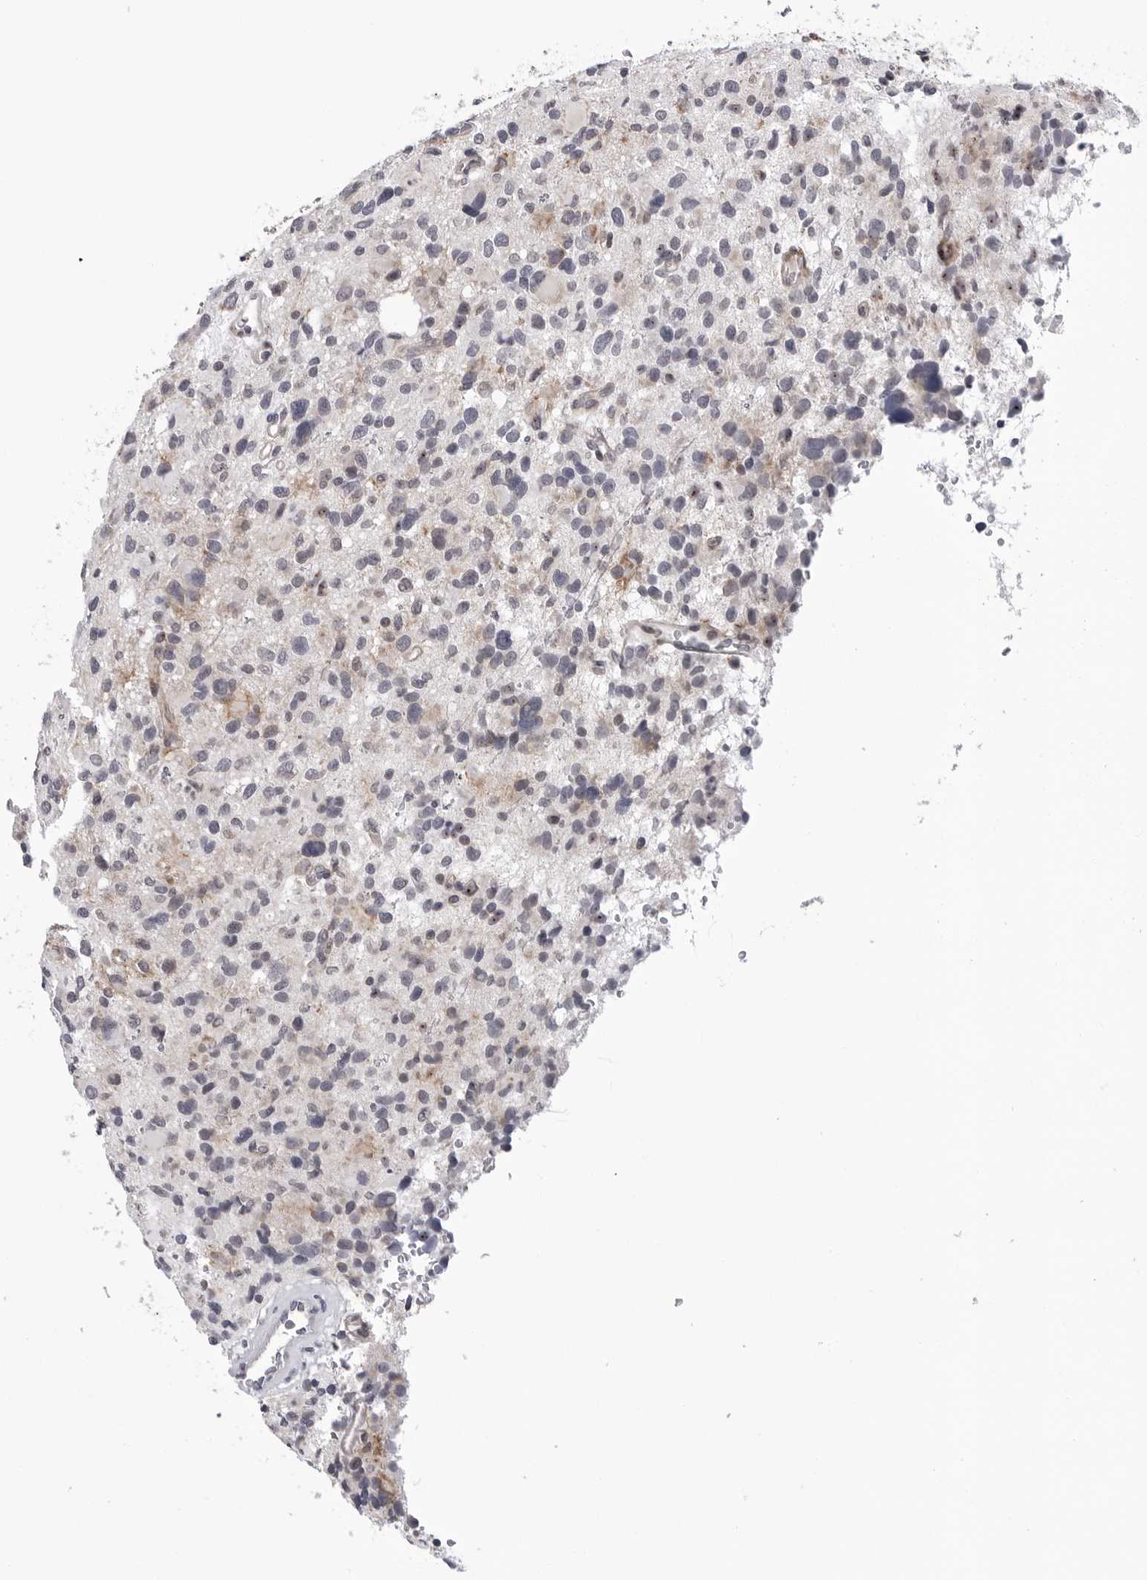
{"staining": {"intensity": "weak", "quantity": "<25%", "location": "cytoplasmic/membranous"}, "tissue": "glioma", "cell_type": "Tumor cells", "image_type": "cancer", "snomed": [{"axis": "morphology", "description": "Glioma, malignant, High grade"}, {"axis": "topography", "description": "Brain"}], "caption": "This is a histopathology image of immunohistochemistry staining of malignant glioma (high-grade), which shows no positivity in tumor cells.", "gene": "CDK20", "patient": {"sex": "male", "age": 48}}